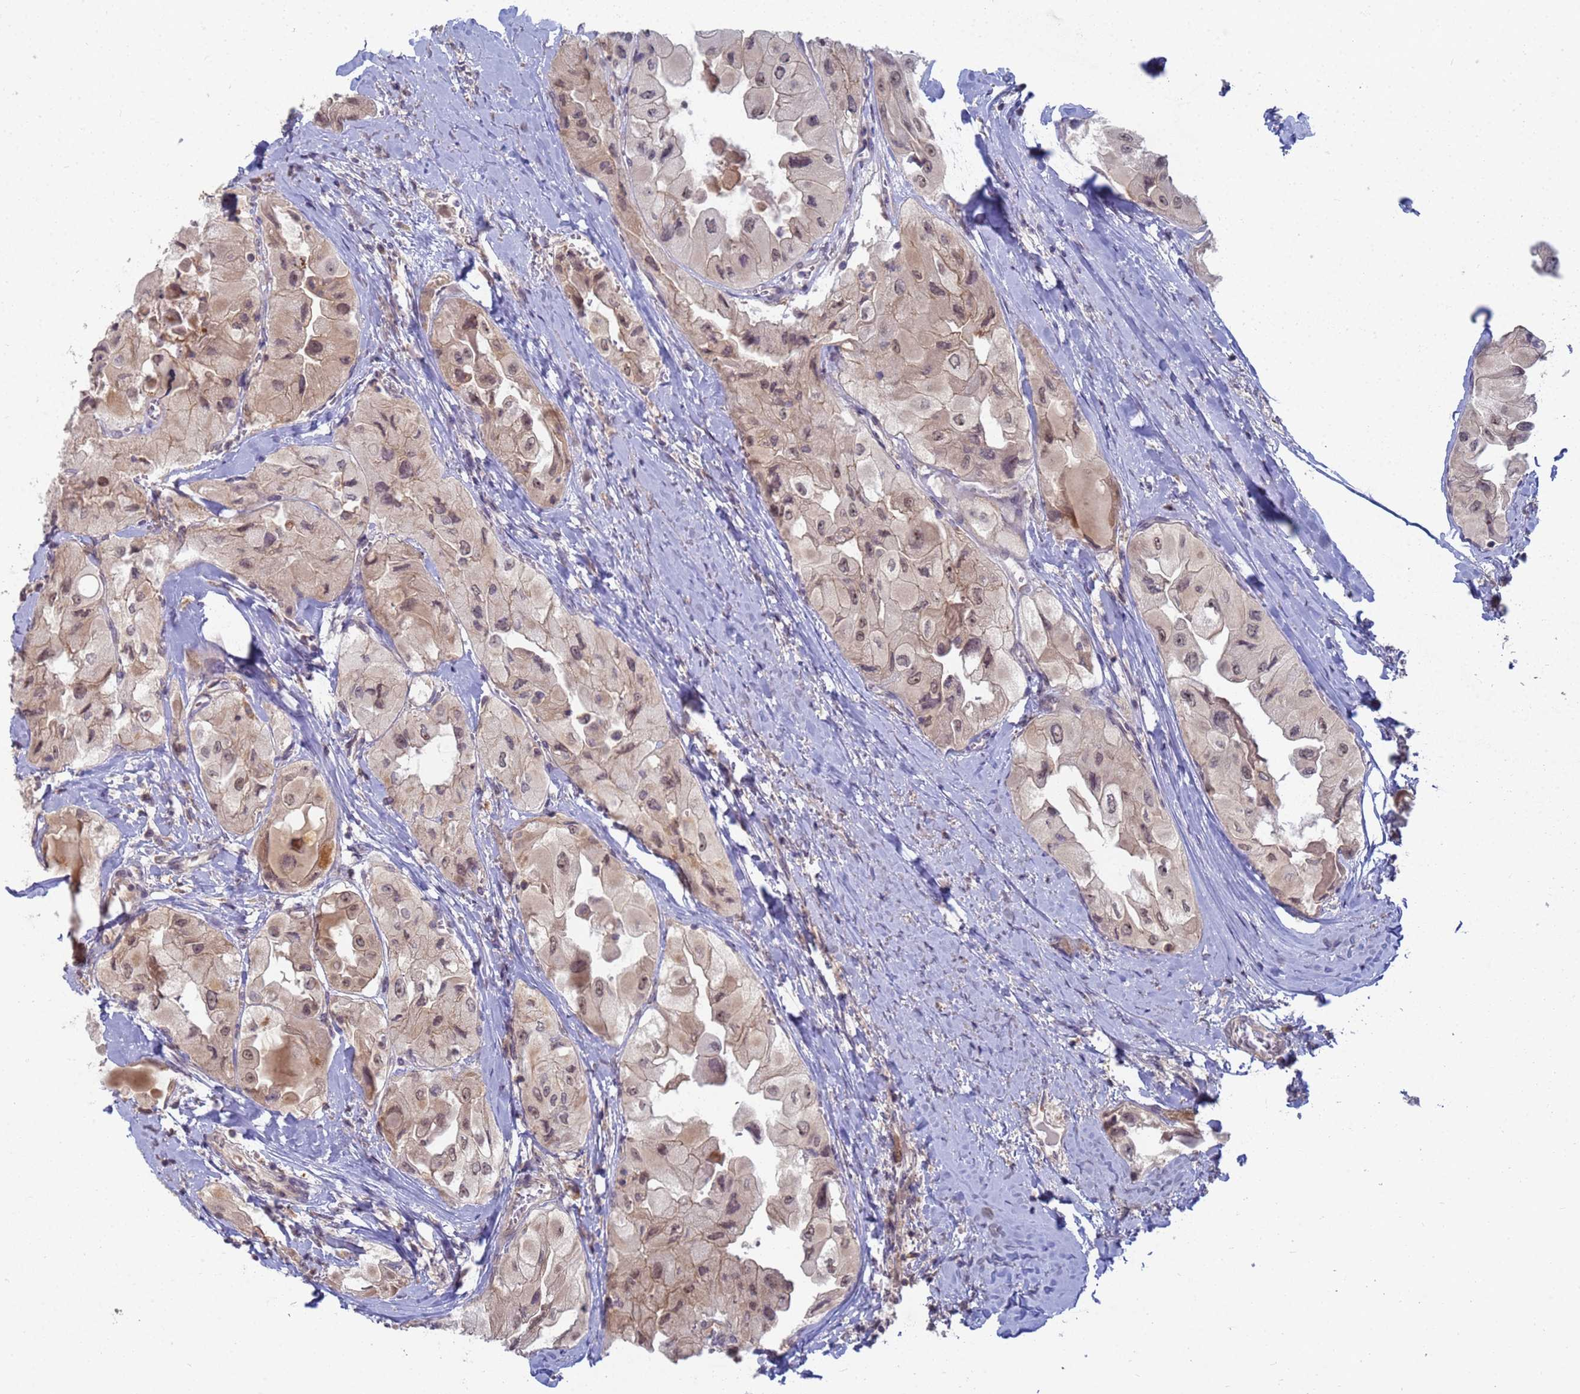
{"staining": {"intensity": "weak", "quantity": ">75%", "location": "cytoplasmic/membranous,nuclear"}, "tissue": "thyroid cancer", "cell_type": "Tumor cells", "image_type": "cancer", "snomed": [{"axis": "morphology", "description": "Normal tissue, NOS"}, {"axis": "morphology", "description": "Papillary adenocarcinoma, NOS"}, {"axis": "topography", "description": "Thyroid gland"}], "caption": "IHC of human thyroid cancer reveals low levels of weak cytoplasmic/membranous and nuclear positivity in about >75% of tumor cells. IHC stains the protein in brown and the nuclei are stained blue.", "gene": "SHARPIN", "patient": {"sex": "female", "age": 59}}